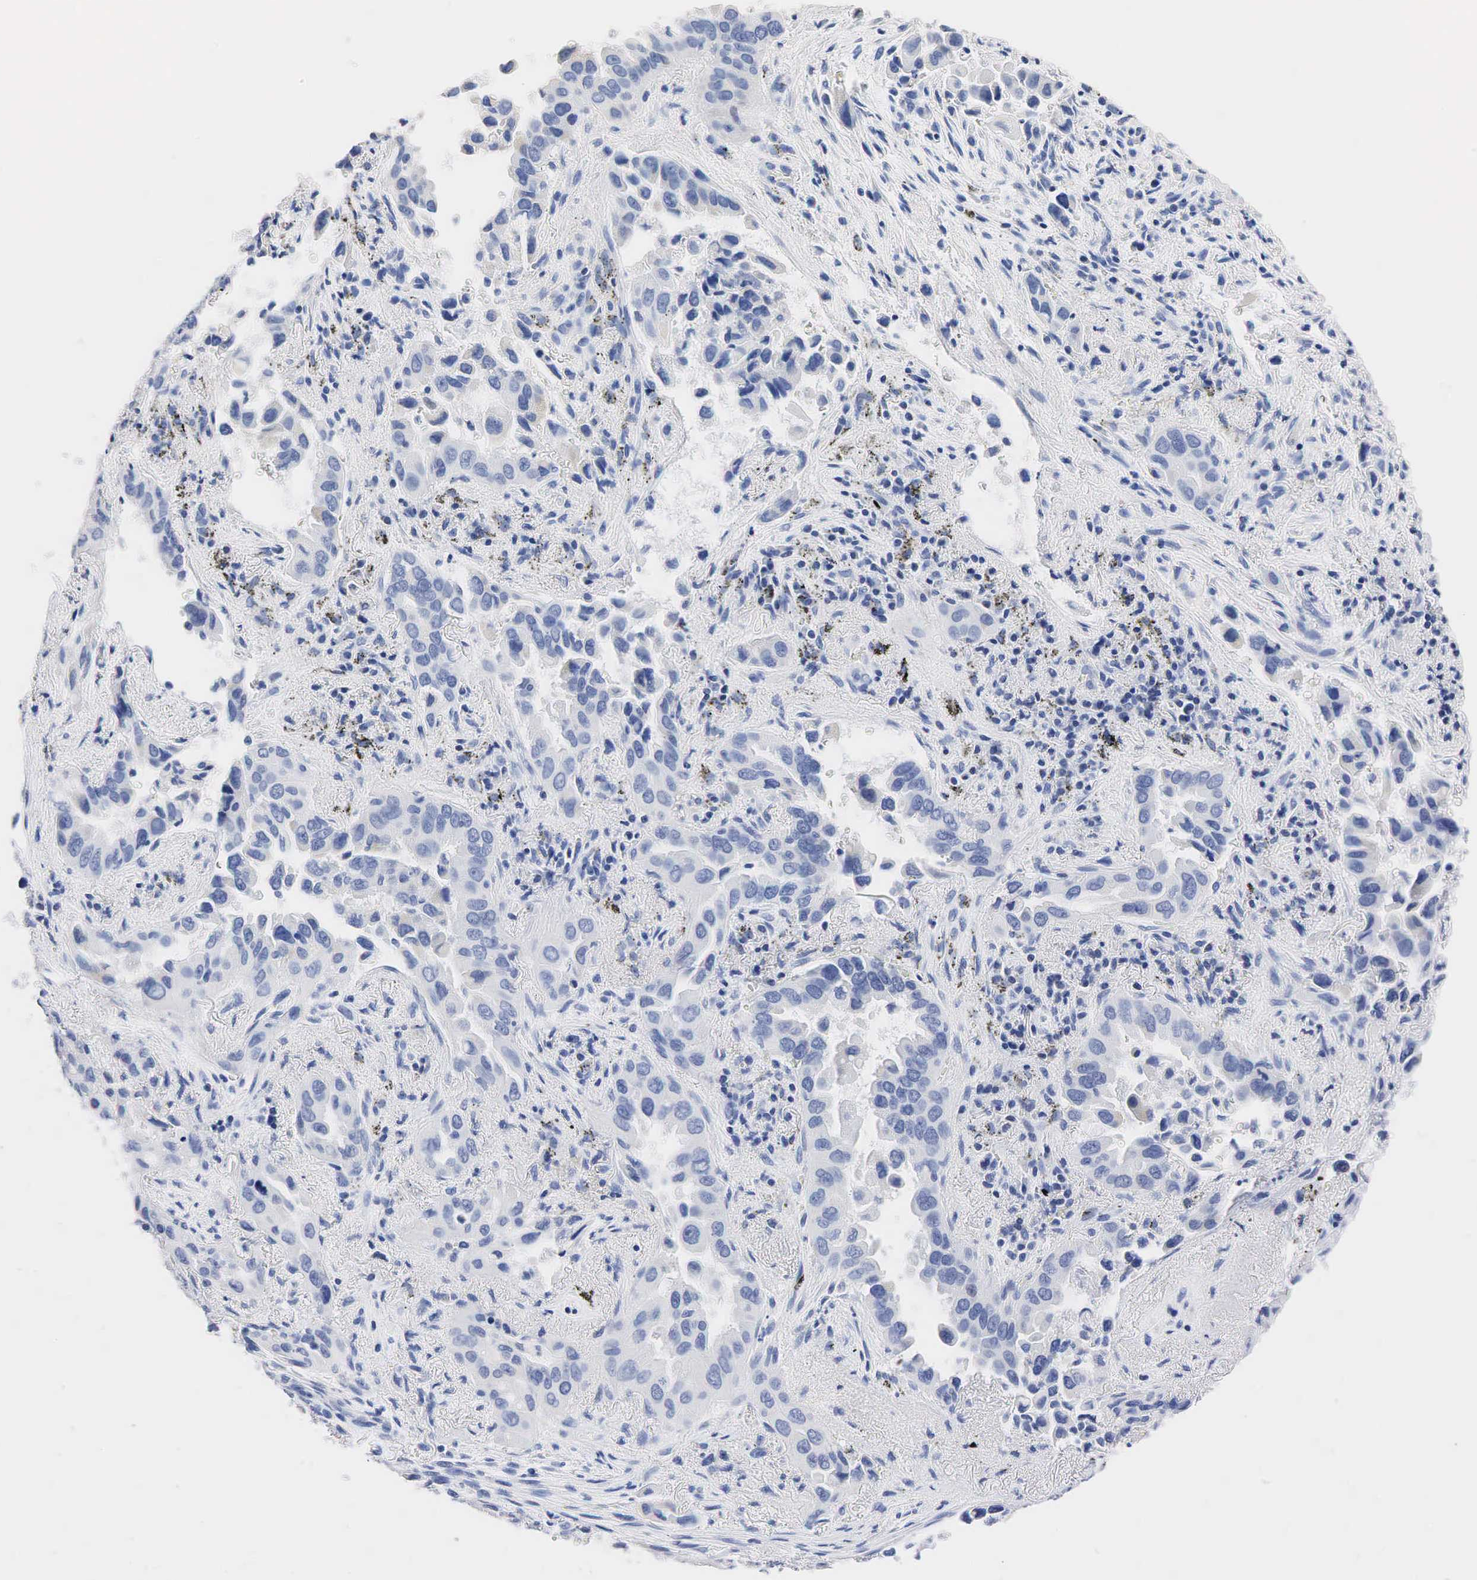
{"staining": {"intensity": "negative", "quantity": "none", "location": "none"}, "tissue": "lung cancer", "cell_type": "Tumor cells", "image_type": "cancer", "snomed": [{"axis": "morphology", "description": "Adenocarcinoma, NOS"}, {"axis": "topography", "description": "Lung"}], "caption": "Tumor cells are negative for brown protein staining in lung cancer (adenocarcinoma).", "gene": "SST", "patient": {"sex": "male", "age": 68}}